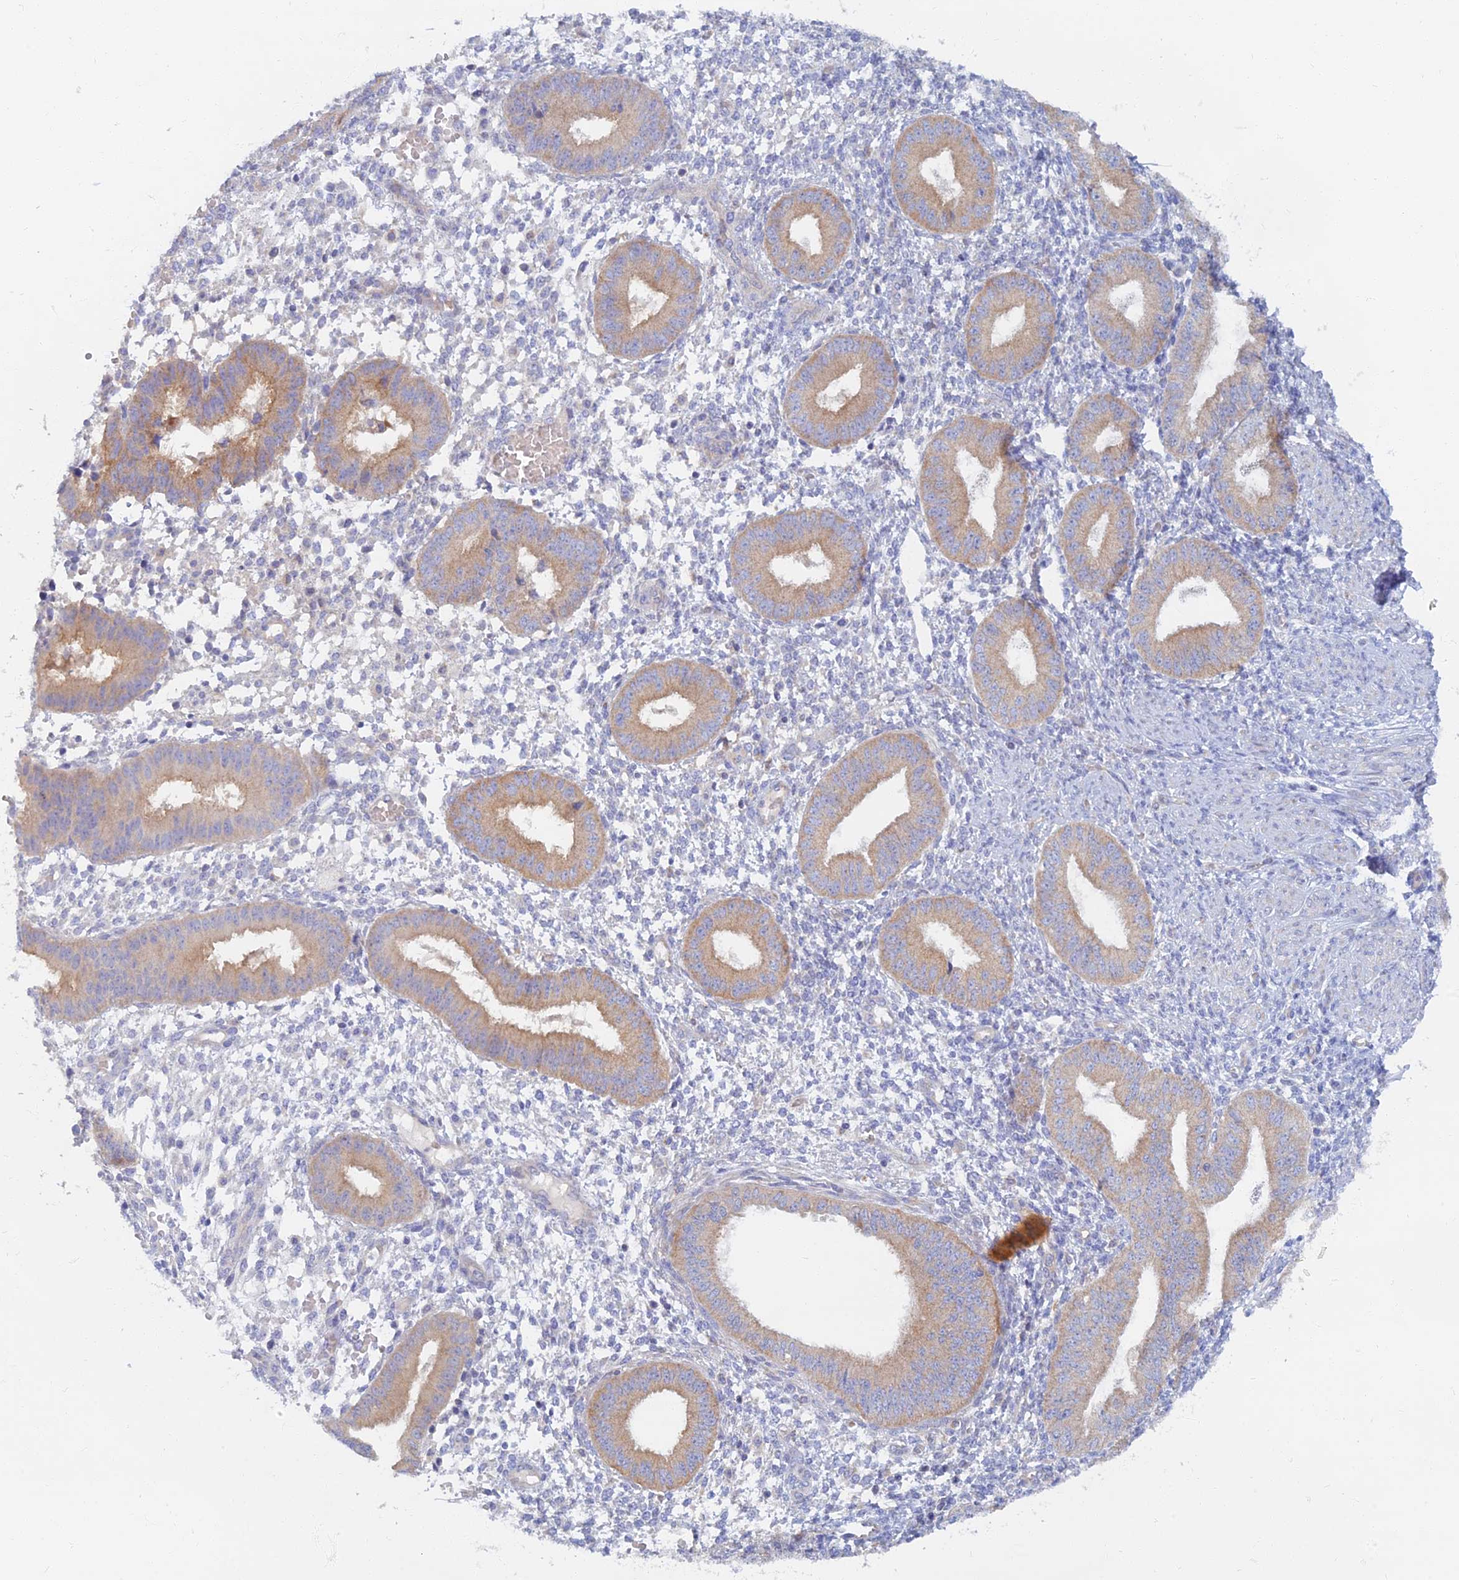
{"staining": {"intensity": "negative", "quantity": "none", "location": "none"}, "tissue": "endometrium", "cell_type": "Cells in endometrial stroma", "image_type": "normal", "snomed": [{"axis": "morphology", "description": "Normal tissue, NOS"}, {"axis": "topography", "description": "Endometrium"}], "caption": "Immunohistochemistry (IHC) image of unremarkable human endometrium stained for a protein (brown), which displays no staining in cells in endometrial stroma.", "gene": "TMEM44", "patient": {"sex": "female", "age": 49}}